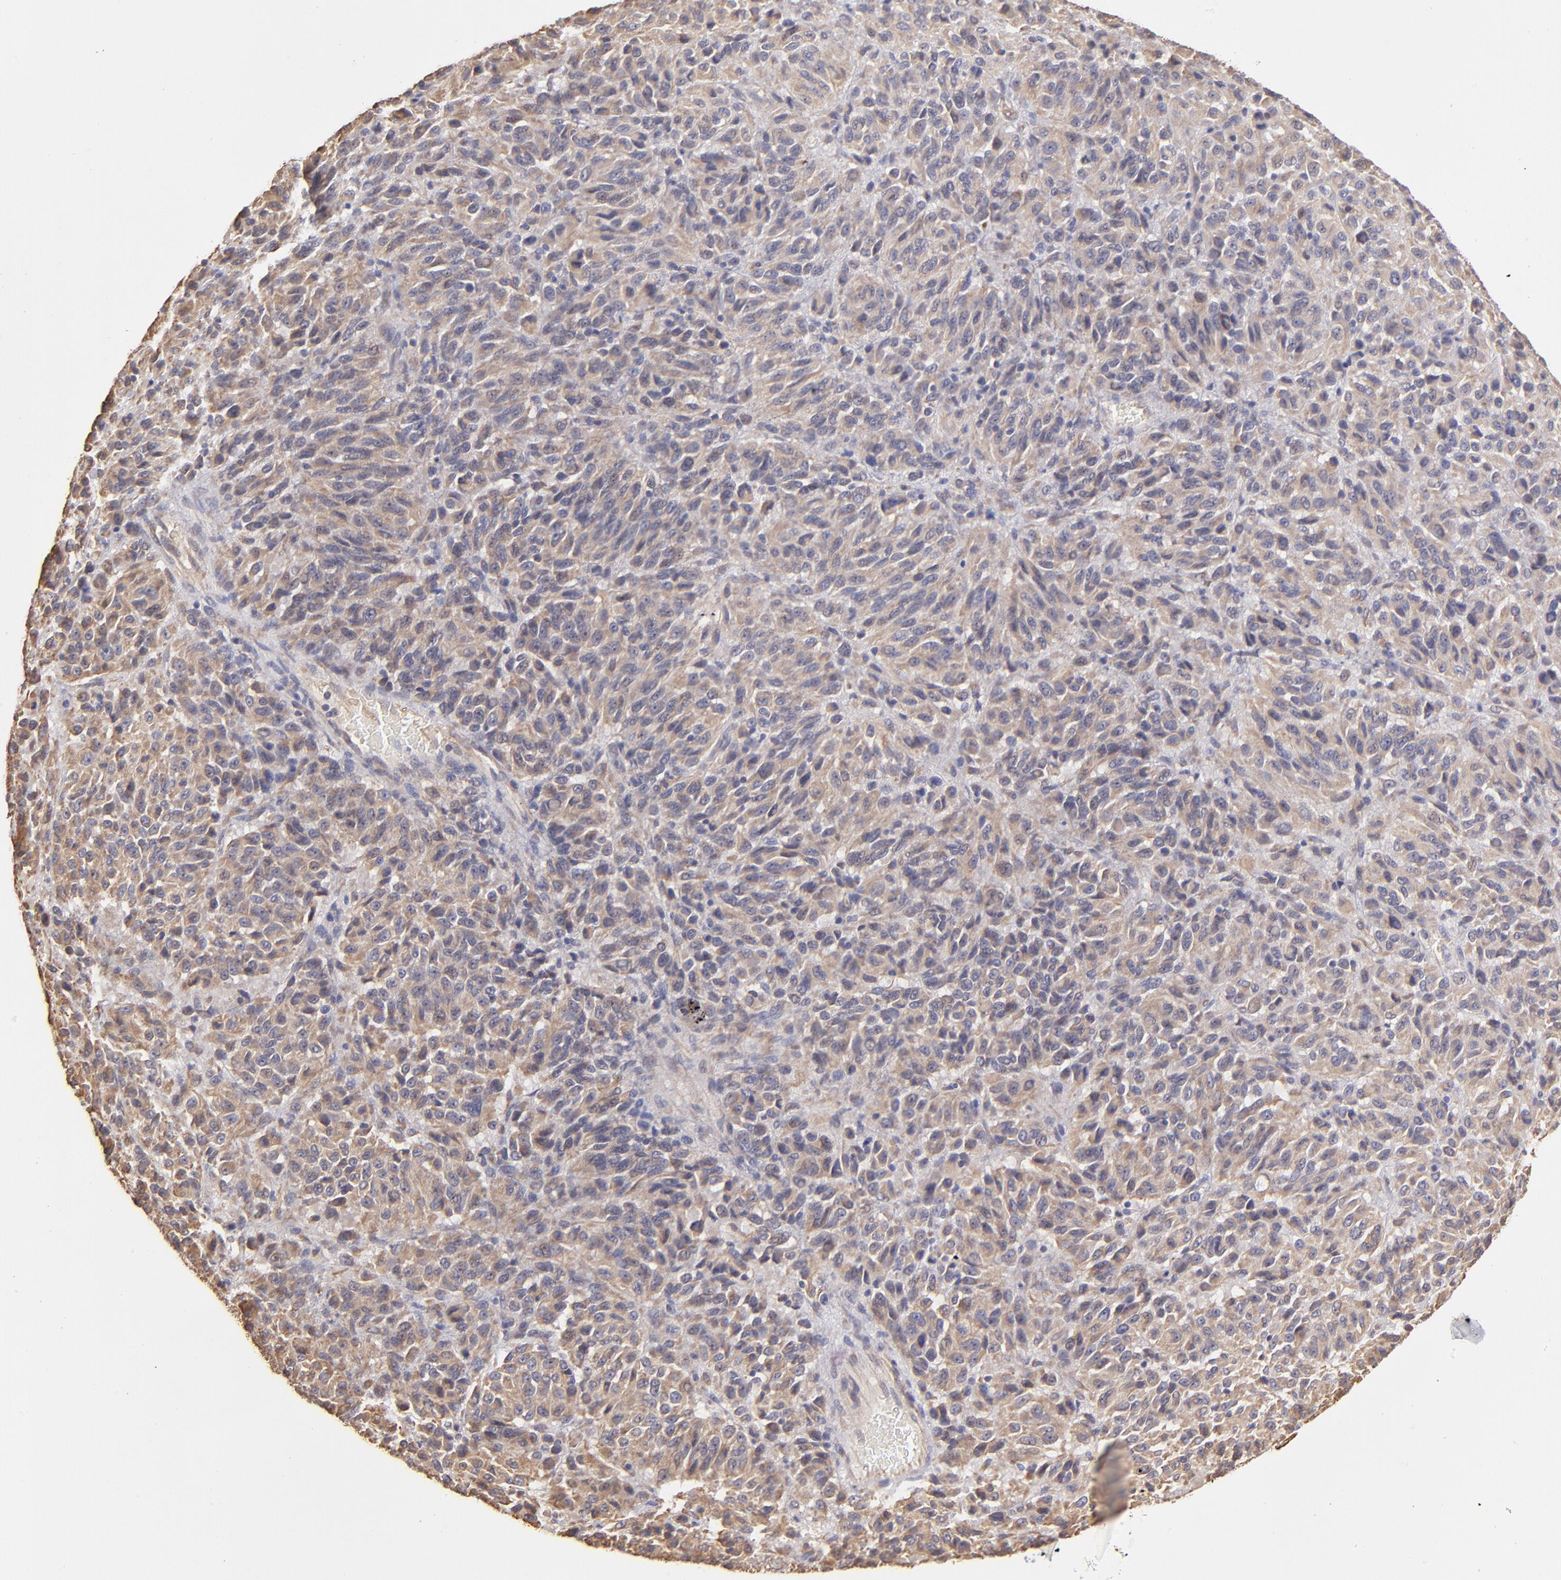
{"staining": {"intensity": "moderate", "quantity": ">75%", "location": "cytoplasmic/membranous"}, "tissue": "melanoma", "cell_type": "Tumor cells", "image_type": "cancer", "snomed": [{"axis": "morphology", "description": "Malignant melanoma, Metastatic site"}, {"axis": "topography", "description": "Lung"}], "caption": "Human melanoma stained with a protein marker shows moderate staining in tumor cells.", "gene": "ABCC1", "patient": {"sex": "male", "age": 64}}